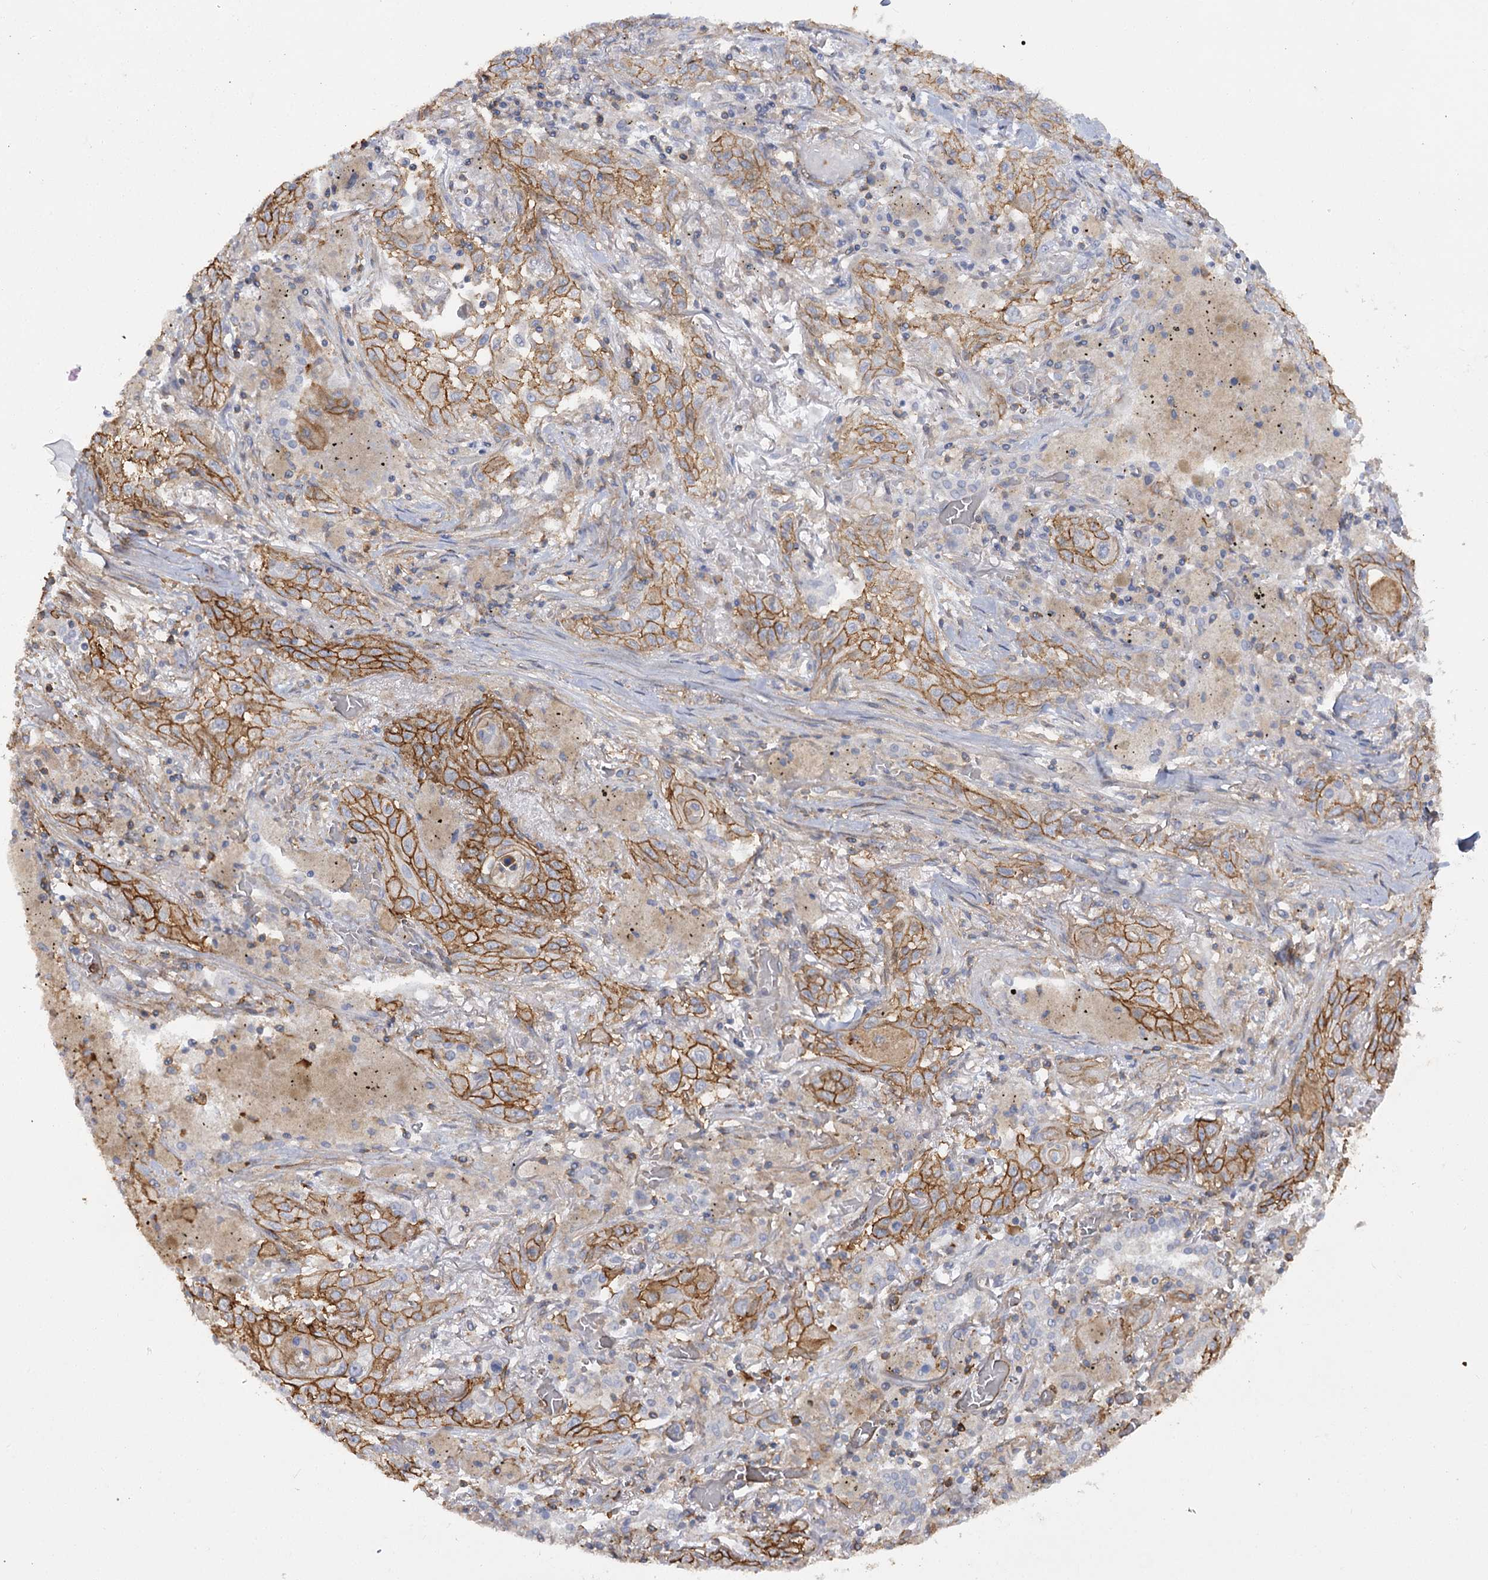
{"staining": {"intensity": "strong", "quantity": ">75%", "location": "cytoplasmic/membranous"}, "tissue": "lung cancer", "cell_type": "Tumor cells", "image_type": "cancer", "snomed": [{"axis": "morphology", "description": "Squamous cell carcinoma, NOS"}, {"axis": "topography", "description": "Lung"}], "caption": "Lung cancer stained for a protein (brown) exhibits strong cytoplasmic/membranous positive positivity in about >75% of tumor cells.", "gene": "SYNPO2", "patient": {"sex": "female", "age": 47}}